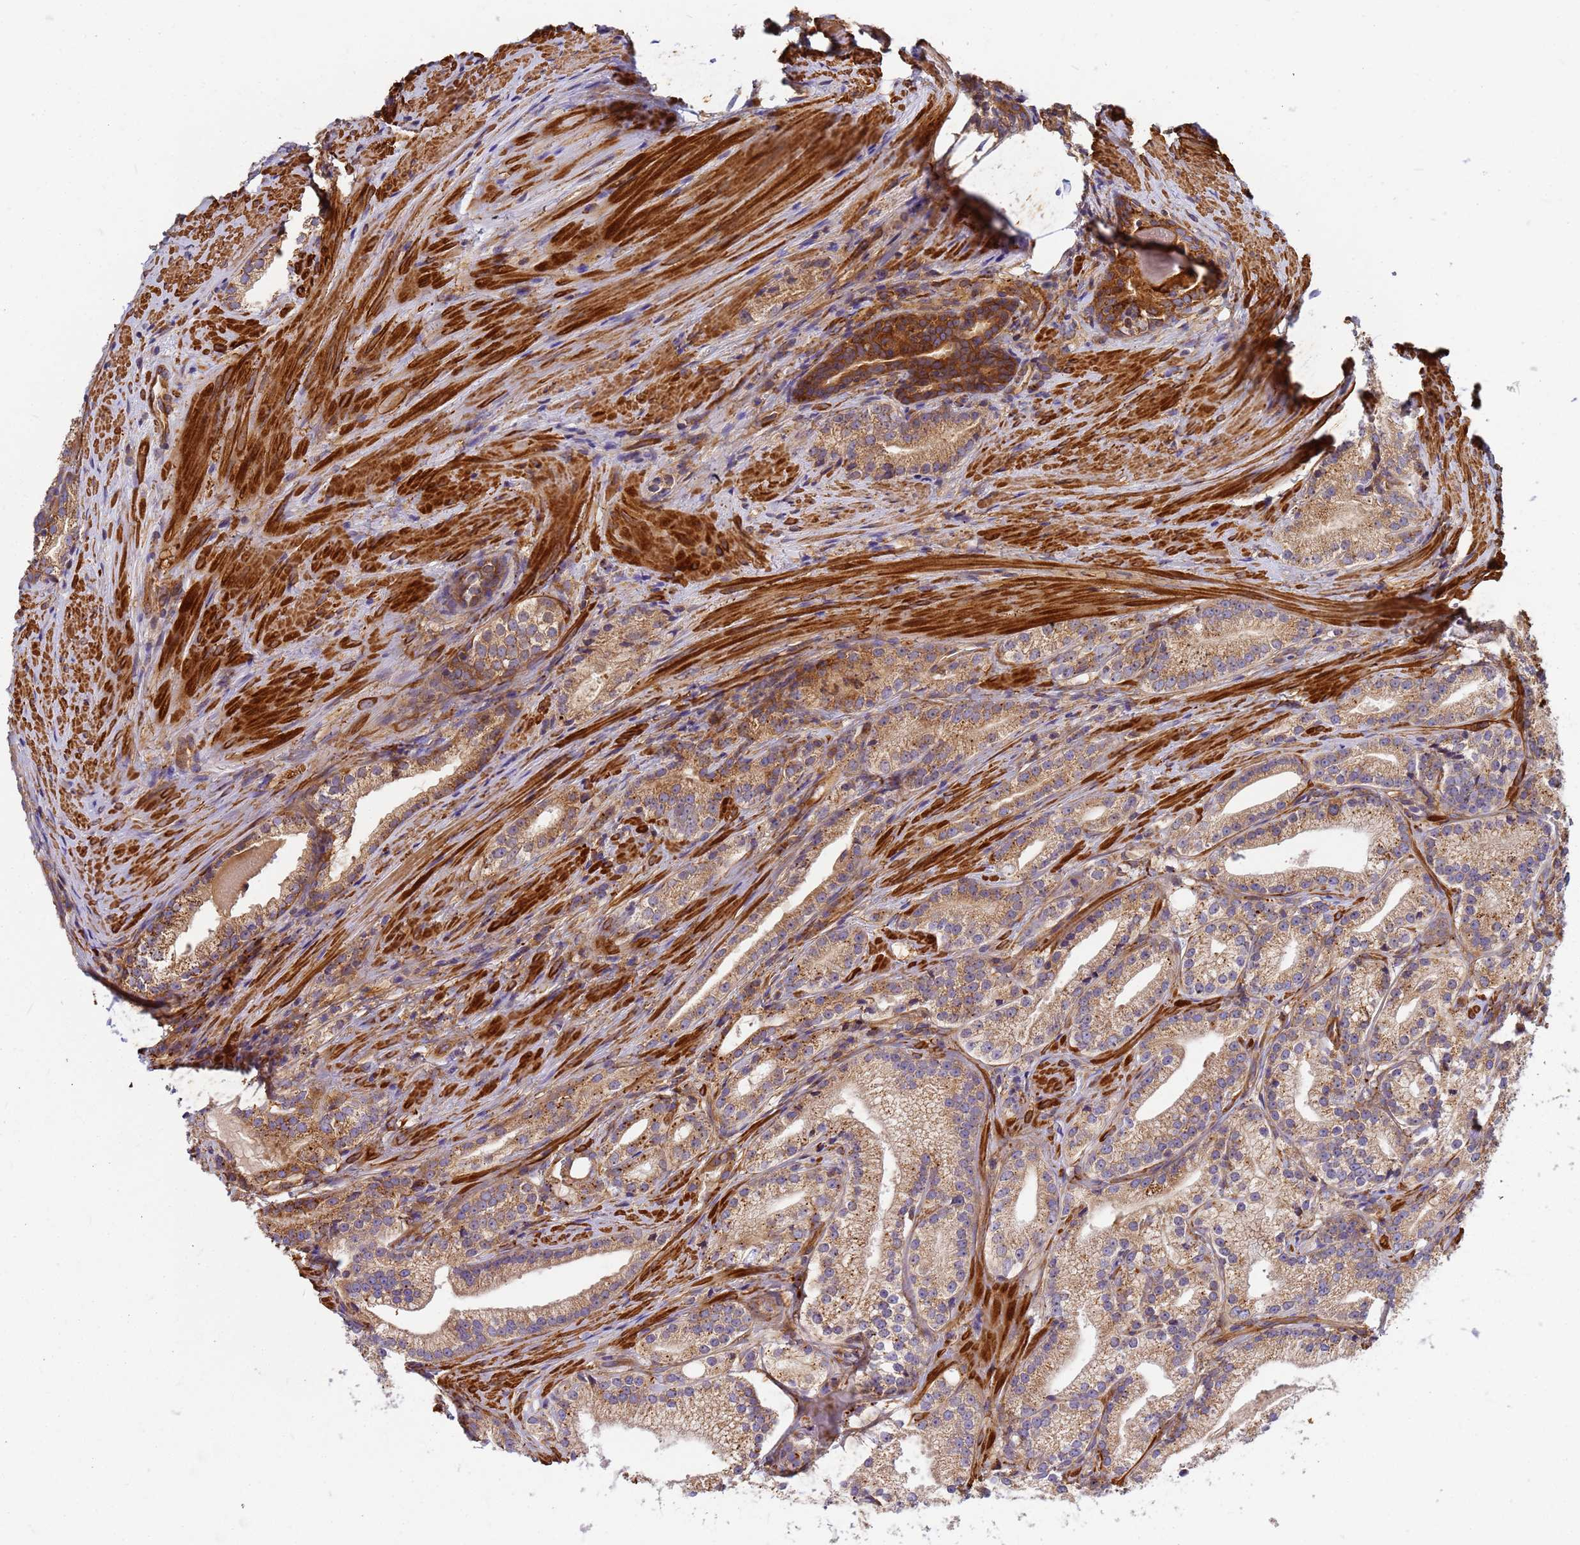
{"staining": {"intensity": "moderate", "quantity": ">75%", "location": "cytoplasmic/membranous"}, "tissue": "prostate cancer", "cell_type": "Tumor cells", "image_type": "cancer", "snomed": [{"axis": "morphology", "description": "Adenocarcinoma, Low grade"}, {"axis": "topography", "description": "Prostate"}], "caption": "Brown immunohistochemical staining in prostate cancer demonstrates moderate cytoplasmic/membranous staining in about >75% of tumor cells.", "gene": "C2CD5", "patient": {"sex": "male", "age": 57}}